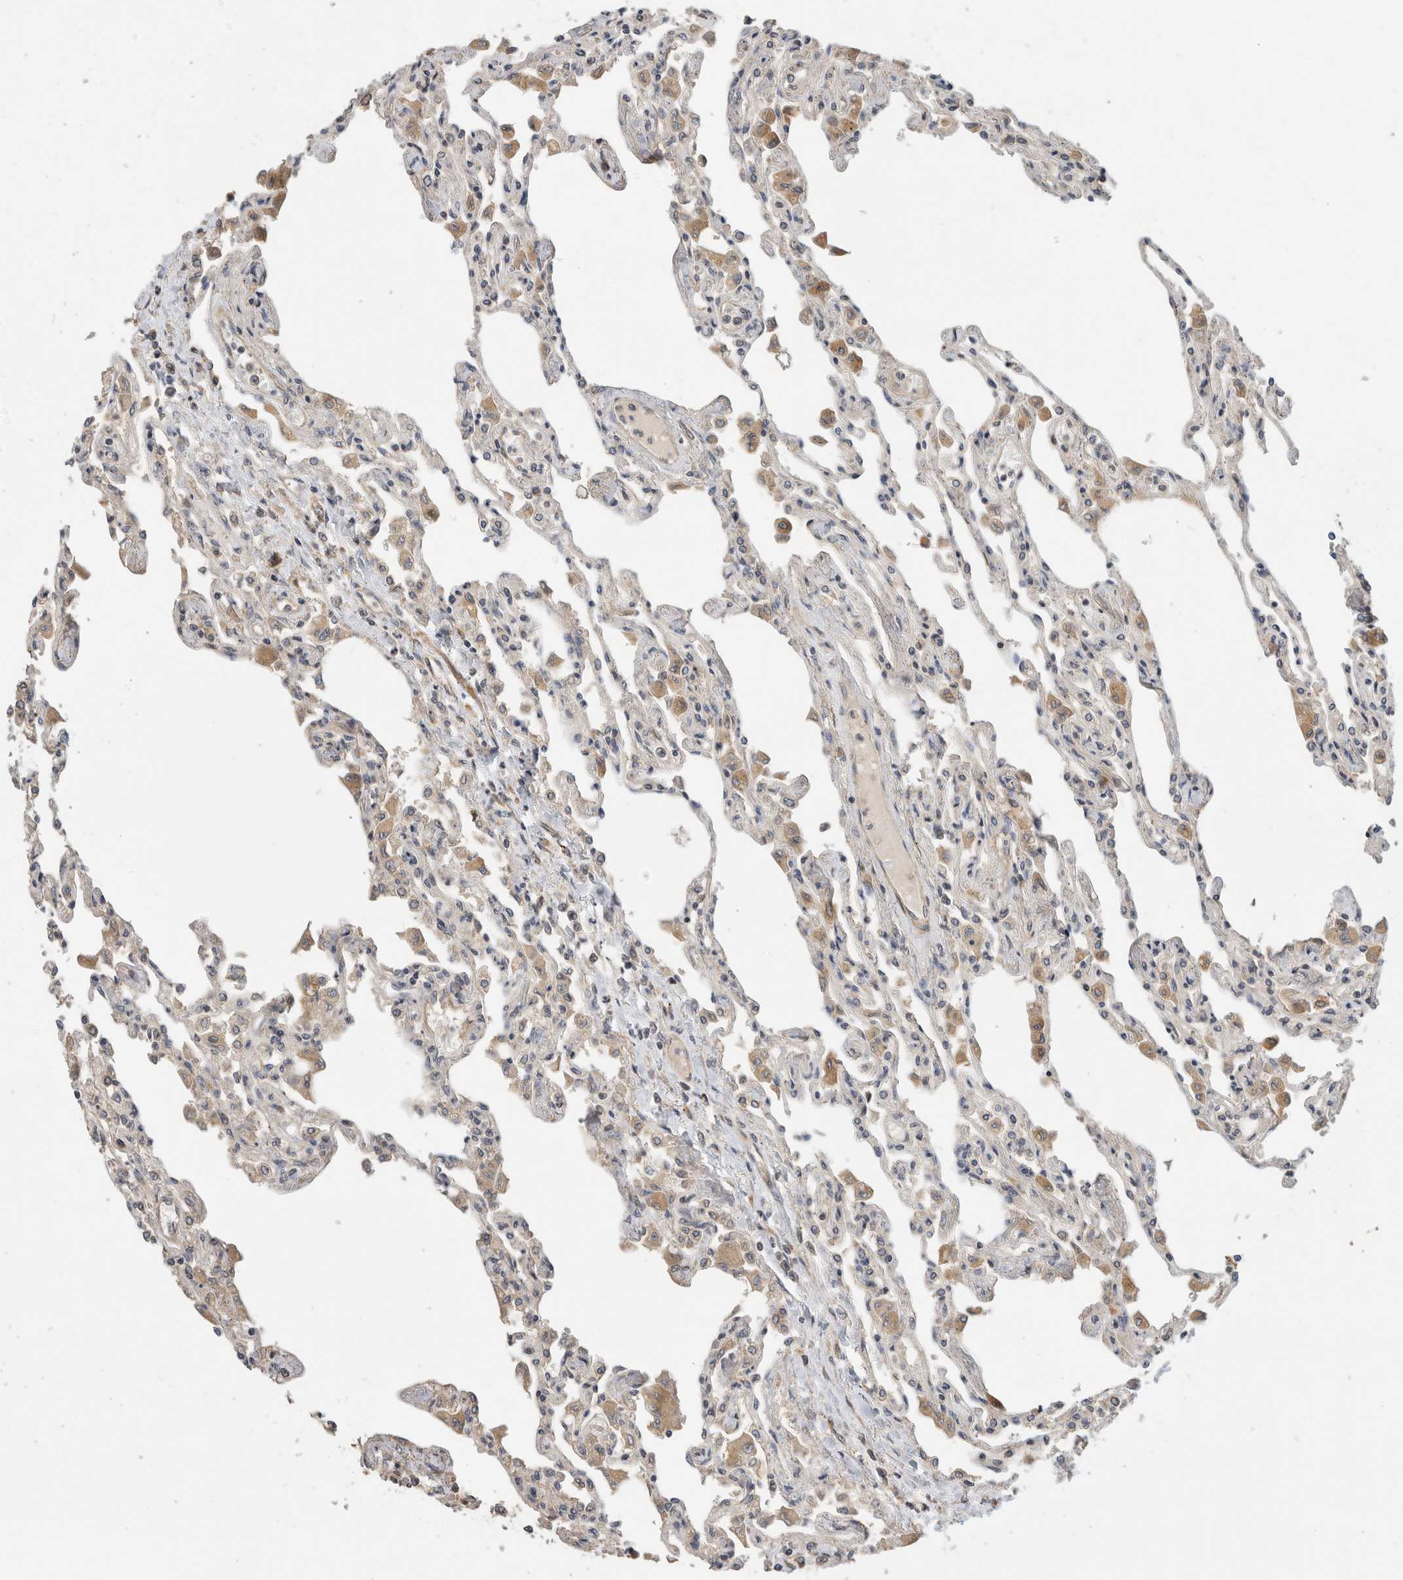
{"staining": {"intensity": "moderate", "quantity": "<25%", "location": "cytoplasmic/membranous"}, "tissue": "lung", "cell_type": "Alveolar cells", "image_type": "normal", "snomed": [{"axis": "morphology", "description": "Normal tissue, NOS"}, {"axis": "topography", "description": "Bronchus"}, {"axis": "topography", "description": "Lung"}], "caption": "The micrograph demonstrates immunohistochemical staining of unremarkable lung. There is moderate cytoplasmic/membranous staining is present in about <25% of alveolar cells. Immunohistochemistry (ihc) stains the protein in brown and the nuclei are stained blue.", "gene": "PCDHB15", "patient": {"sex": "female", "age": 49}}